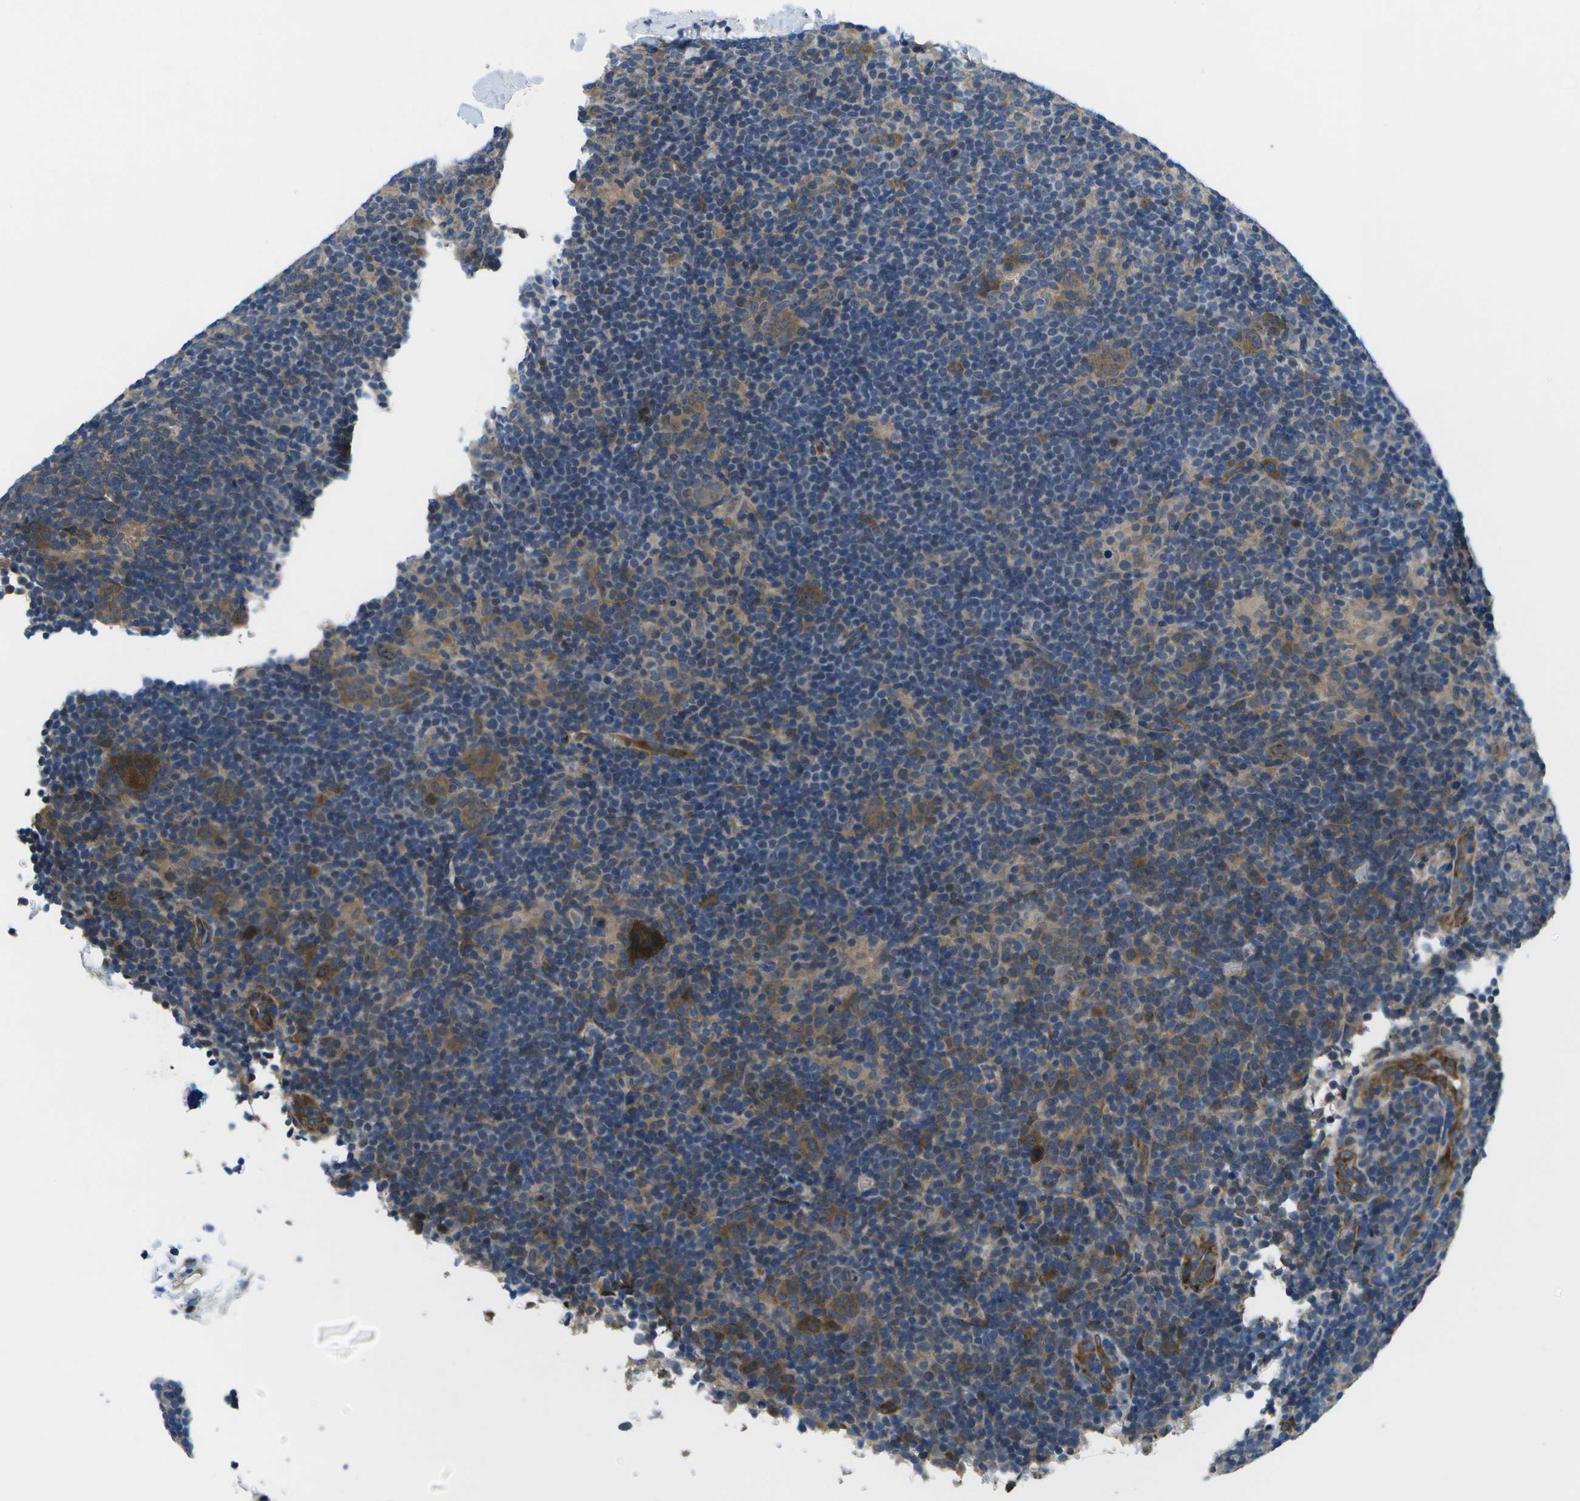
{"staining": {"intensity": "moderate", "quantity": "25%-75%", "location": "cytoplasmic/membranous"}, "tissue": "lymphoma", "cell_type": "Tumor cells", "image_type": "cancer", "snomed": [{"axis": "morphology", "description": "Hodgkin's disease, NOS"}, {"axis": "topography", "description": "Lymph node"}], "caption": "Immunohistochemistry micrograph of neoplastic tissue: human Hodgkin's disease stained using immunohistochemistry demonstrates medium levels of moderate protein expression localized specifically in the cytoplasmic/membranous of tumor cells, appearing as a cytoplasmic/membranous brown color.", "gene": "P3H1", "patient": {"sex": "female", "age": 57}}